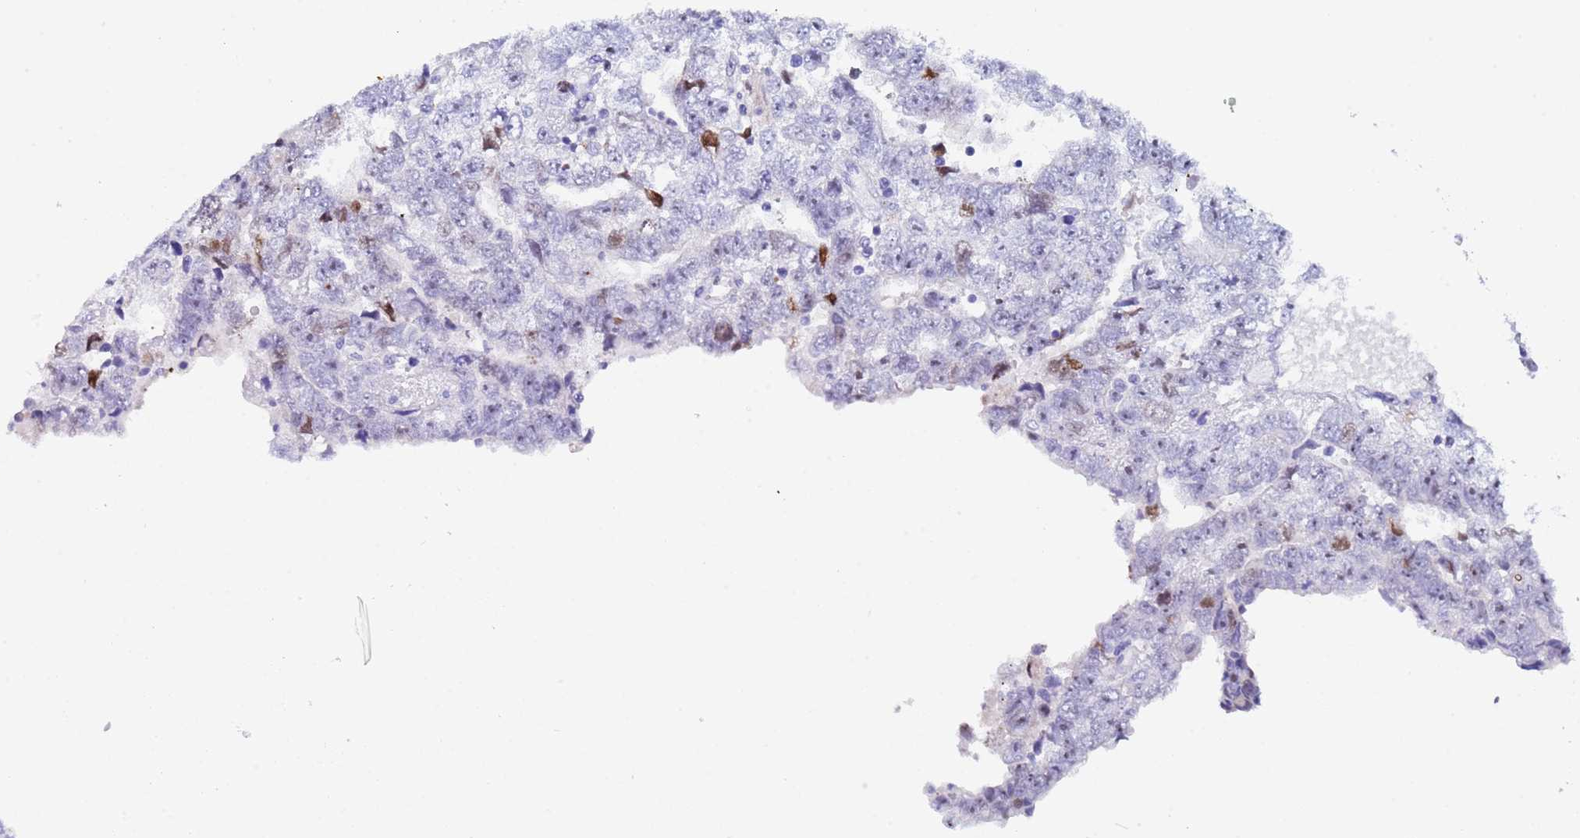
{"staining": {"intensity": "moderate", "quantity": "<25%", "location": "nuclear"}, "tissue": "testis cancer", "cell_type": "Tumor cells", "image_type": "cancer", "snomed": [{"axis": "morphology", "description": "Carcinoma, Embryonal, NOS"}, {"axis": "topography", "description": "Testis"}], "caption": "Protein staining displays moderate nuclear expression in about <25% of tumor cells in testis embryonal carcinoma.", "gene": "POP5", "patient": {"sex": "male", "age": 25}}